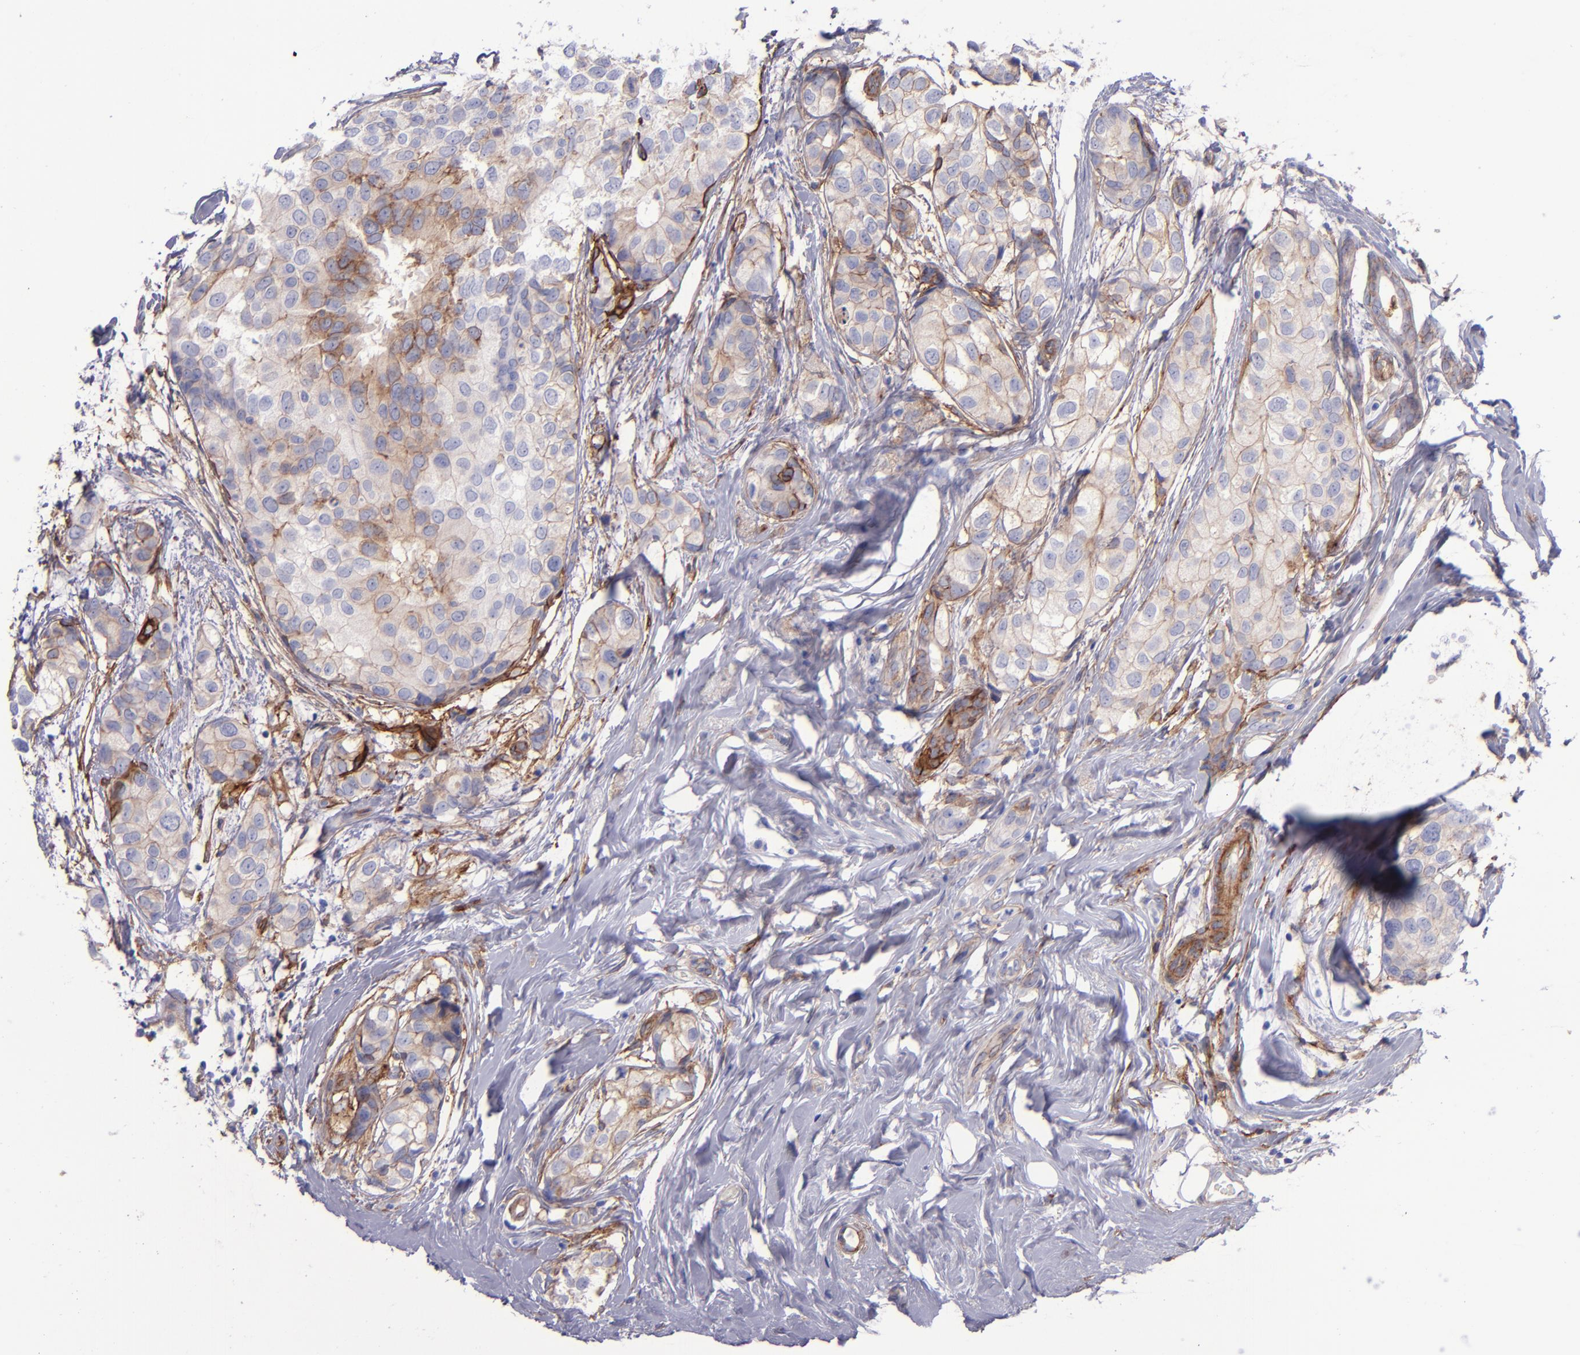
{"staining": {"intensity": "weak", "quantity": "<25%", "location": "cytoplasmic/membranous"}, "tissue": "breast cancer", "cell_type": "Tumor cells", "image_type": "cancer", "snomed": [{"axis": "morphology", "description": "Duct carcinoma"}, {"axis": "topography", "description": "Breast"}], "caption": "The histopathology image demonstrates no staining of tumor cells in invasive ductal carcinoma (breast).", "gene": "ITGAV", "patient": {"sex": "female", "age": 68}}